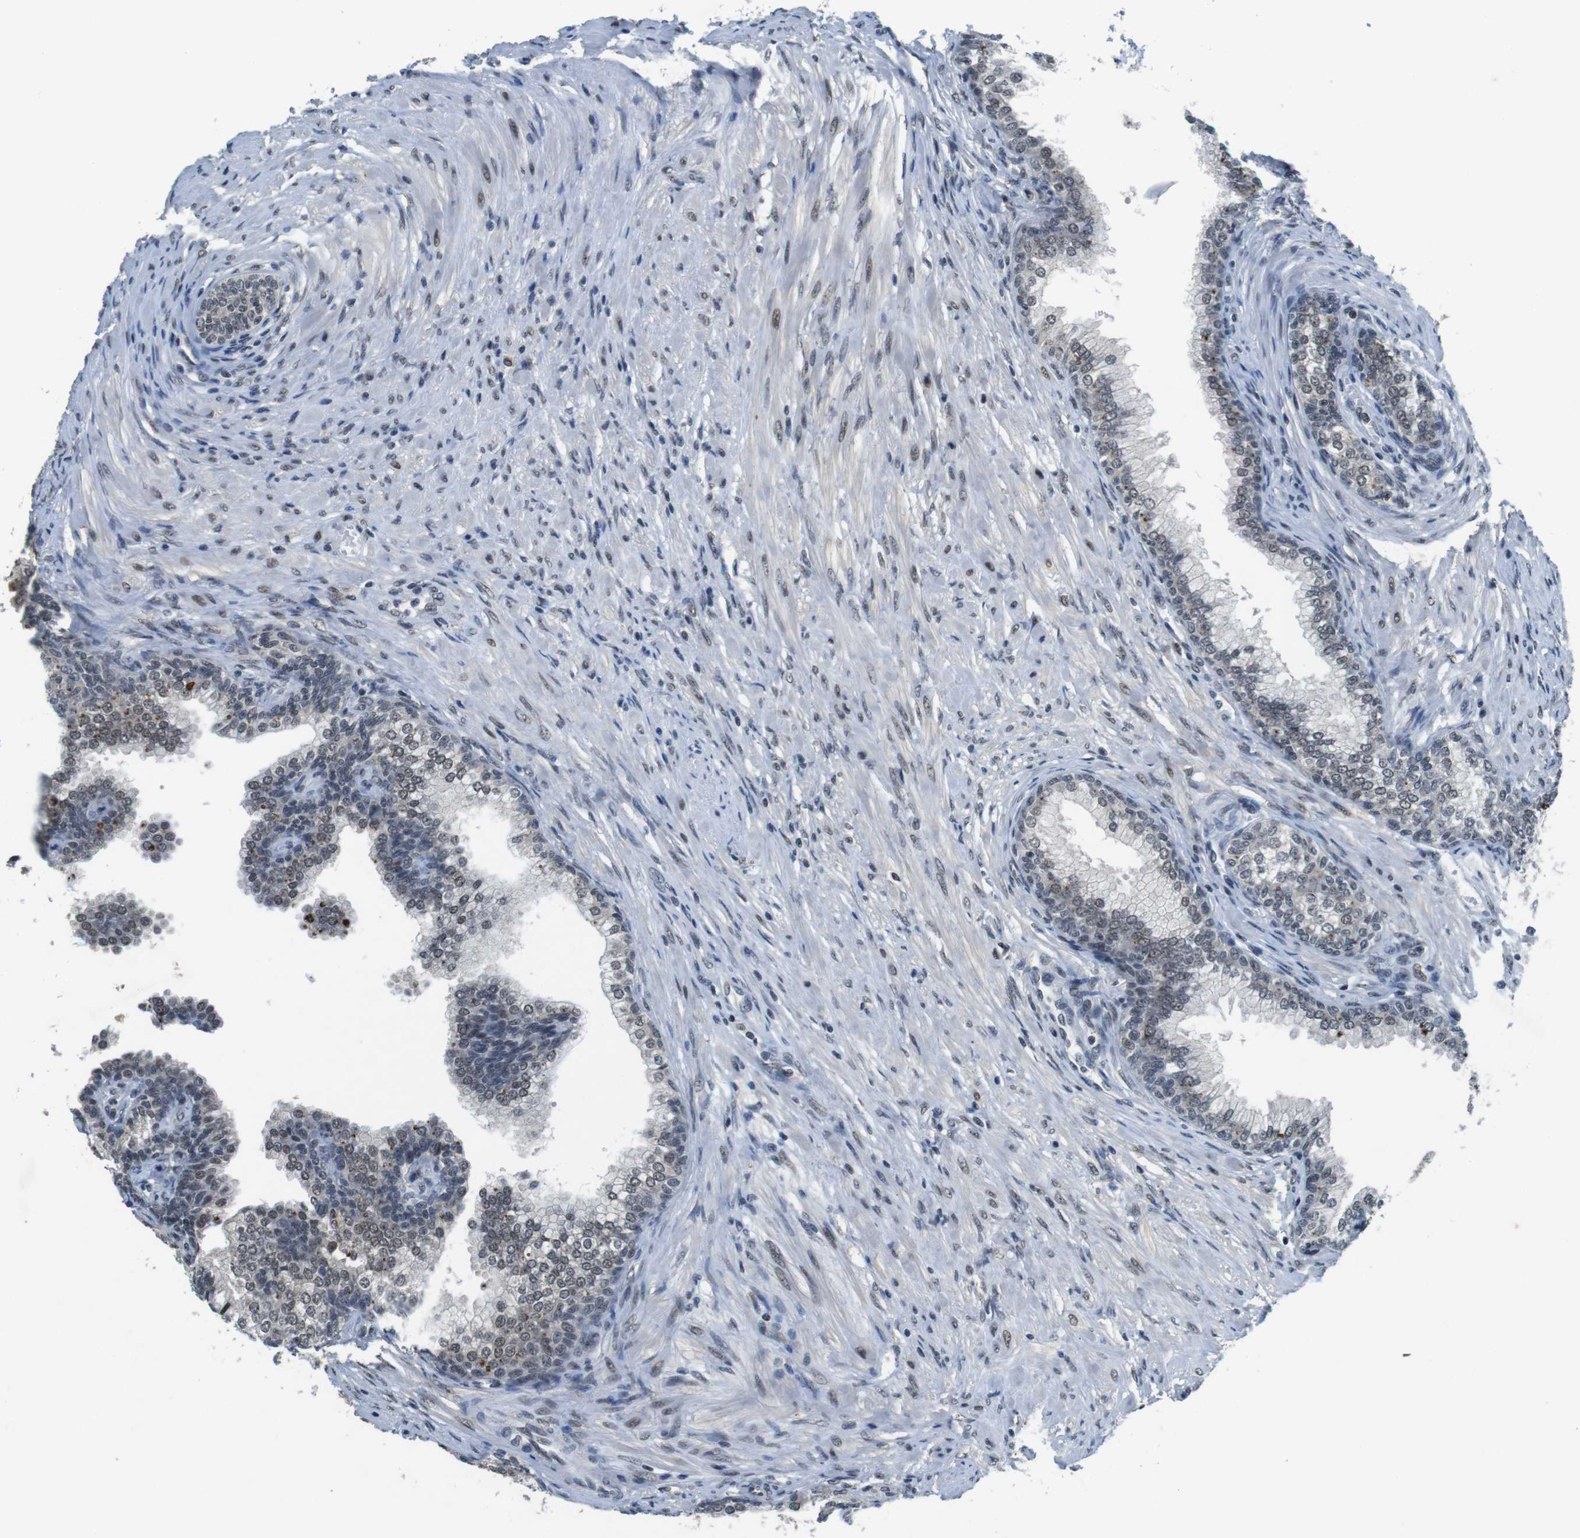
{"staining": {"intensity": "weak", "quantity": ">75%", "location": "nuclear"}, "tissue": "prostate", "cell_type": "Glandular cells", "image_type": "normal", "snomed": [{"axis": "morphology", "description": "Normal tissue, NOS"}, {"axis": "morphology", "description": "Urothelial carcinoma, Low grade"}, {"axis": "topography", "description": "Urinary bladder"}, {"axis": "topography", "description": "Prostate"}], "caption": "The histopathology image shows staining of unremarkable prostate, revealing weak nuclear protein positivity (brown color) within glandular cells.", "gene": "USP7", "patient": {"sex": "male", "age": 60}}